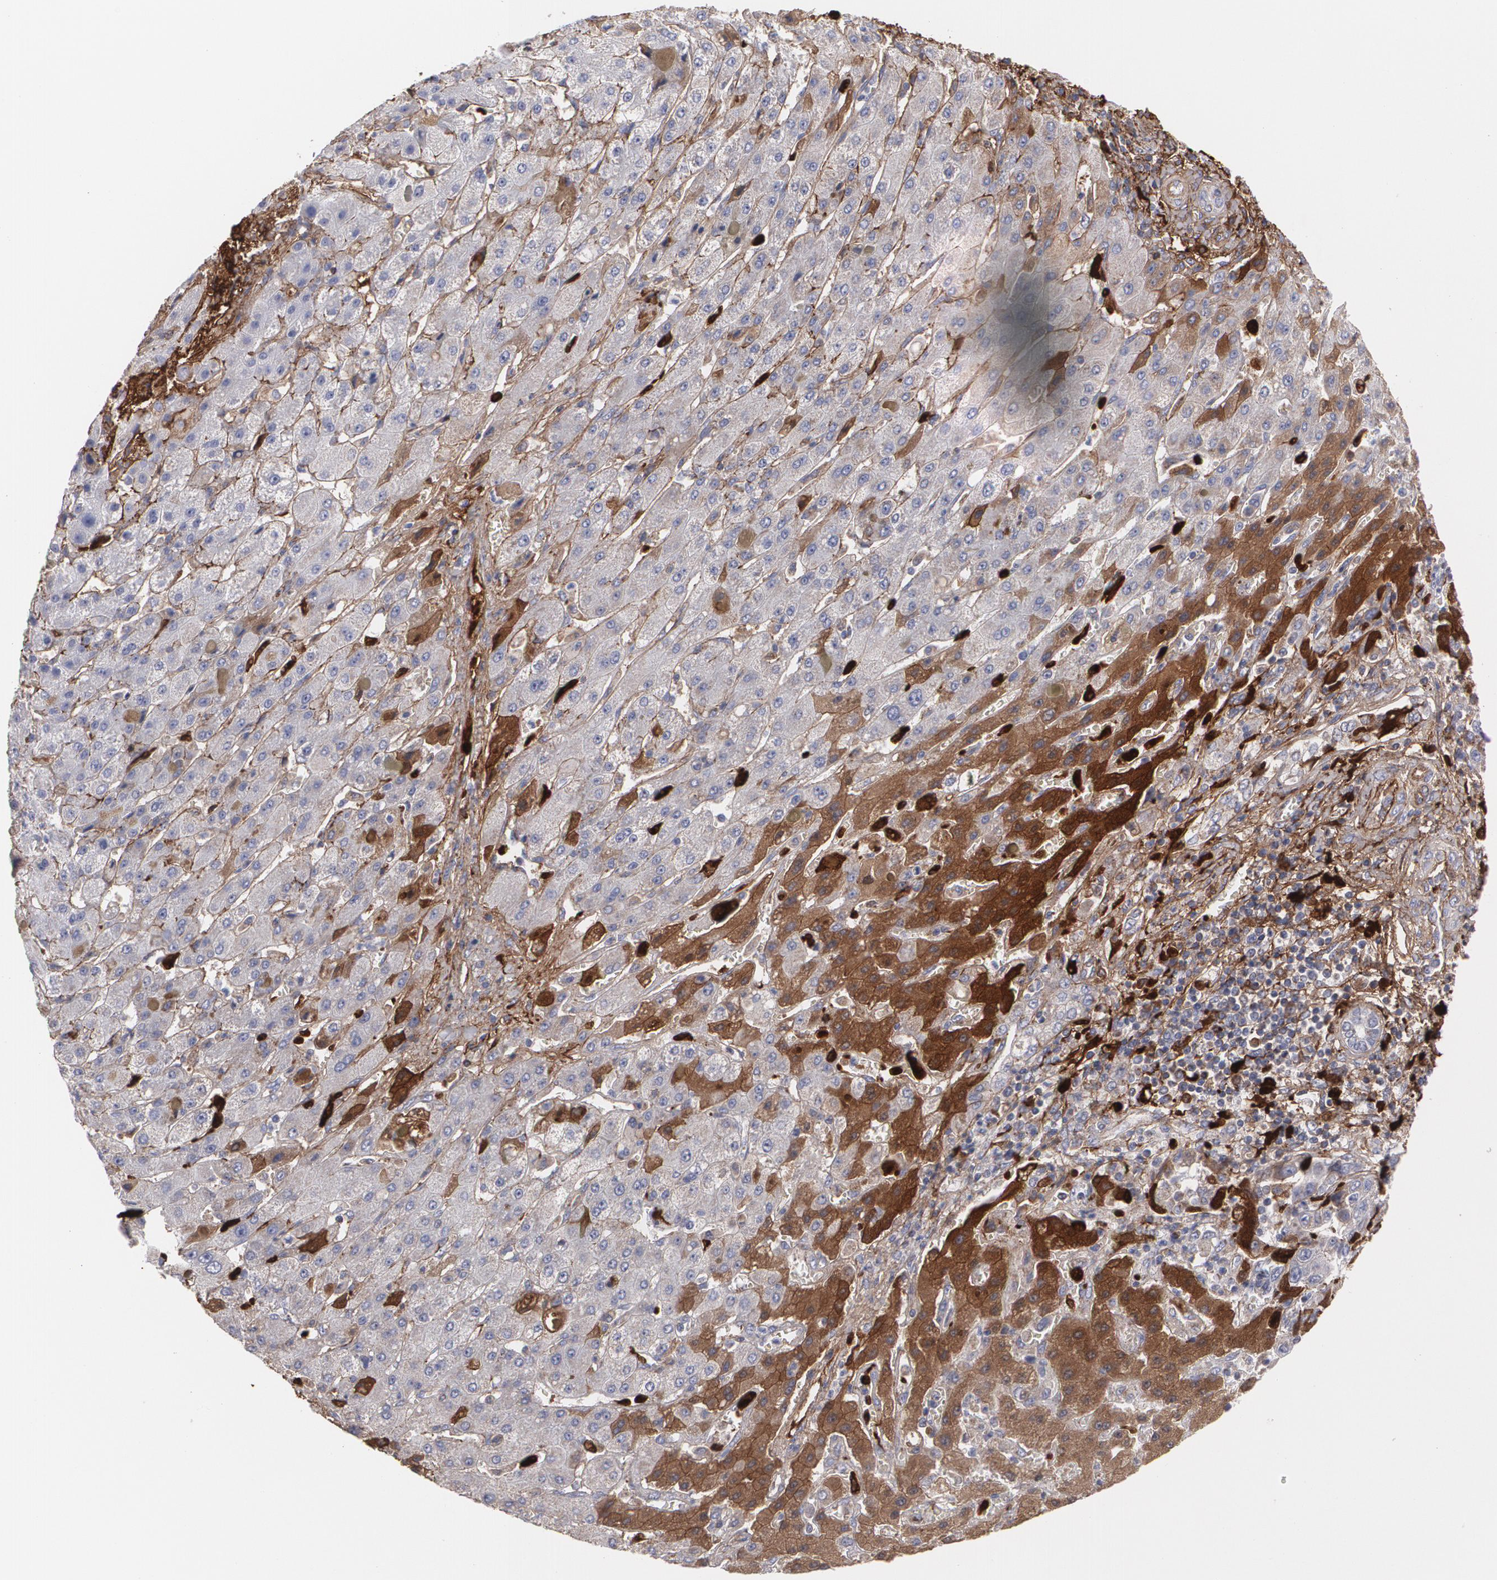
{"staining": {"intensity": "strong", "quantity": ">75%", "location": "cytoplasmic/membranous"}, "tissue": "liver cancer", "cell_type": "Tumor cells", "image_type": "cancer", "snomed": [{"axis": "morphology", "description": "Cholangiocarcinoma"}, {"axis": "topography", "description": "Liver"}], "caption": "Immunohistochemical staining of human liver cancer (cholangiocarcinoma) shows high levels of strong cytoplasmic/membranous positivity in approximately >75% of tumor cells.", "gene": "FBLN1", "patient": {"sex": "female", "age": 52}}